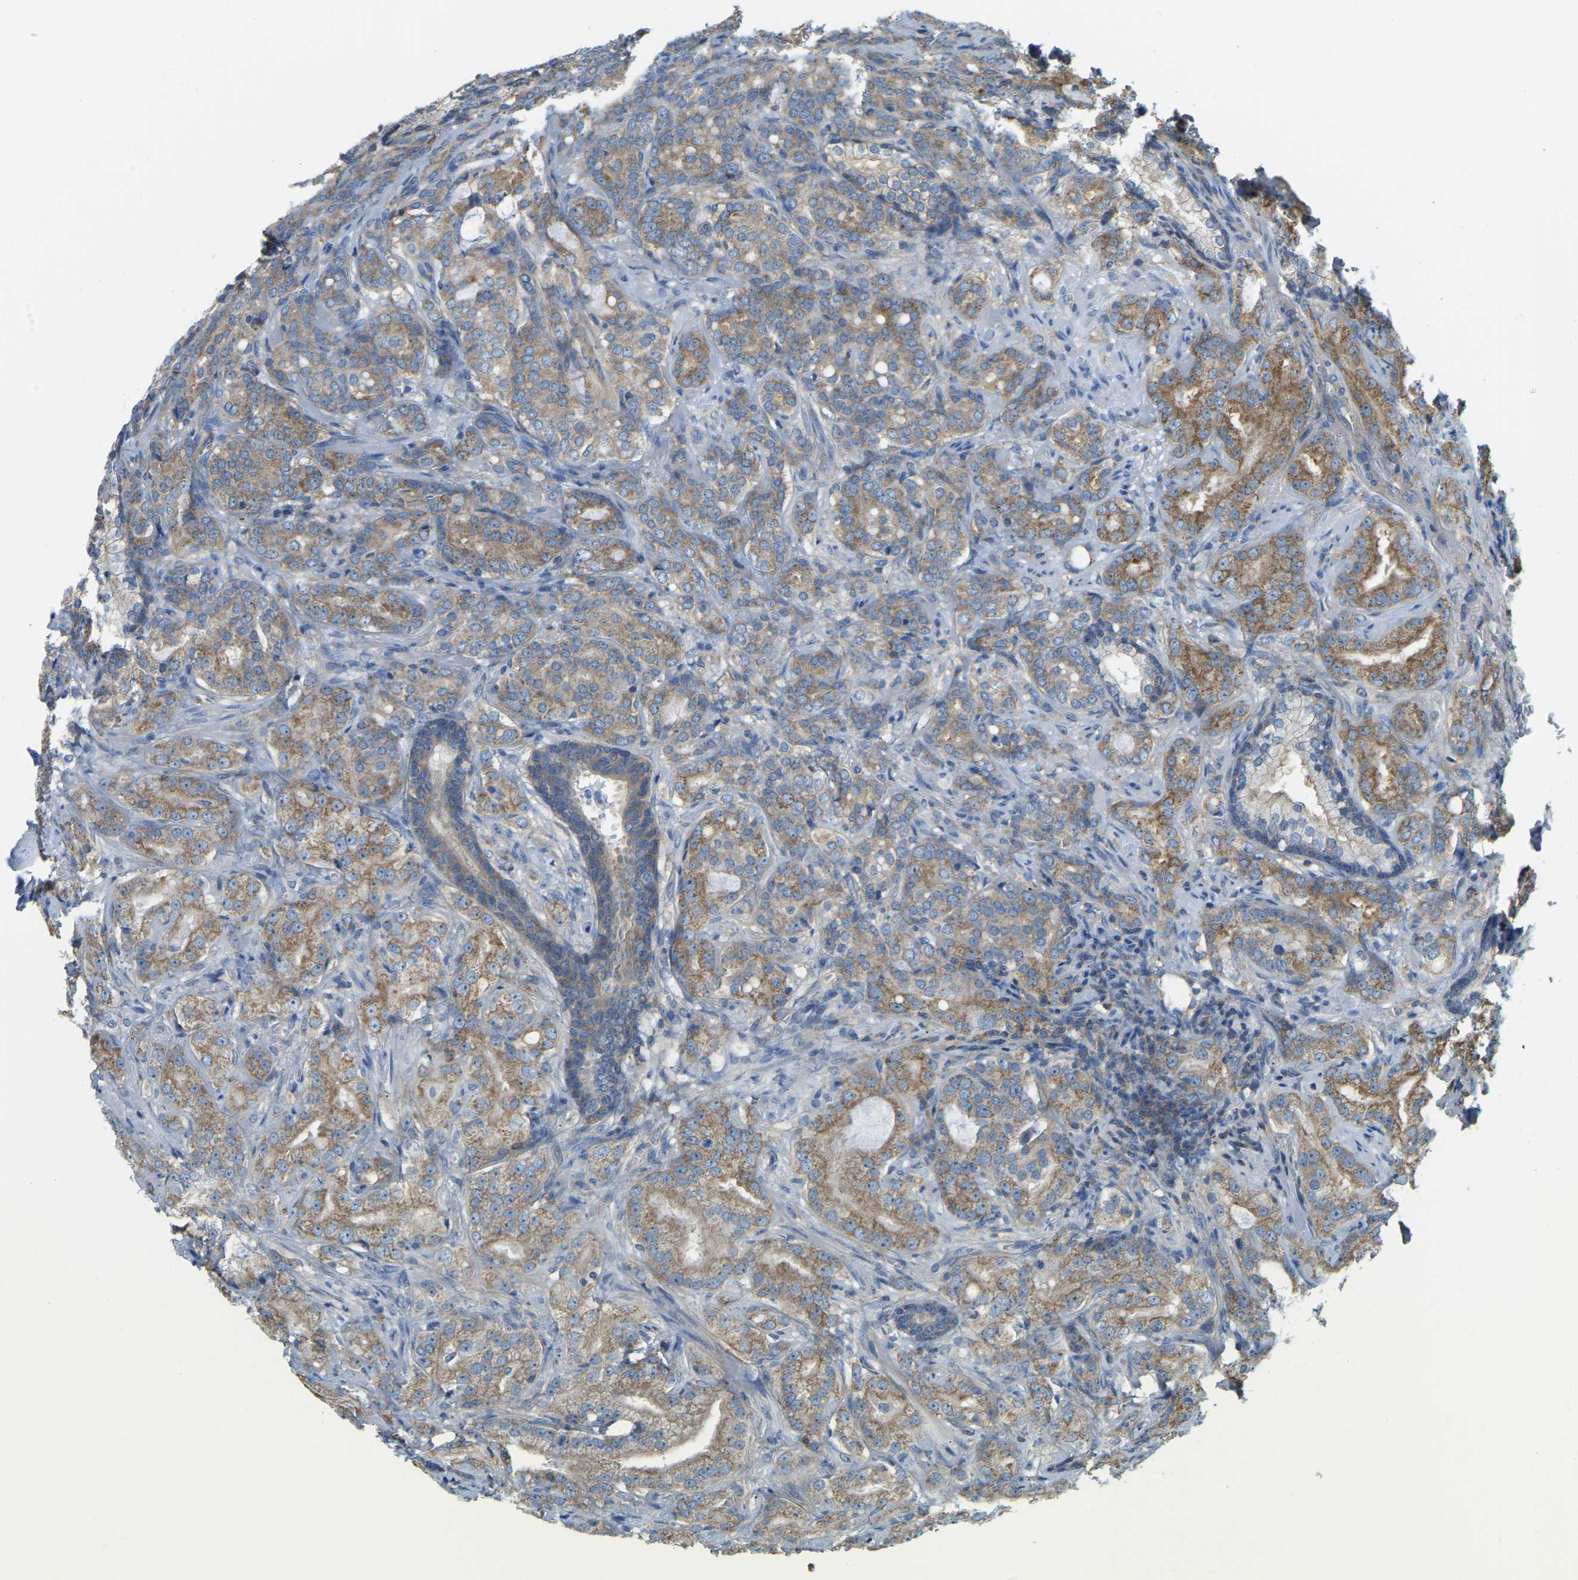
{"staining": {"intensity": "moderate", "quantity": ">75%", "location": "cytoplasmic/membranous"}, "tissue": "prostate cancer", "cell_type": "Tumor cells", "image_type": "cancer", "snomed": [{"axis": "morphology", "description": "Adenocarcinoma, High grade"}, {"axis": "topography", "description": "Prostate"}], "caption": "The immunohistochemical stain highlights moderate cytoplasmic/membranous positivity in tumor cells of prostate high-grade adenocarcinoma tissue.", "gene": "AHNAK", "patient": {"sex": "male", "age": 64}}